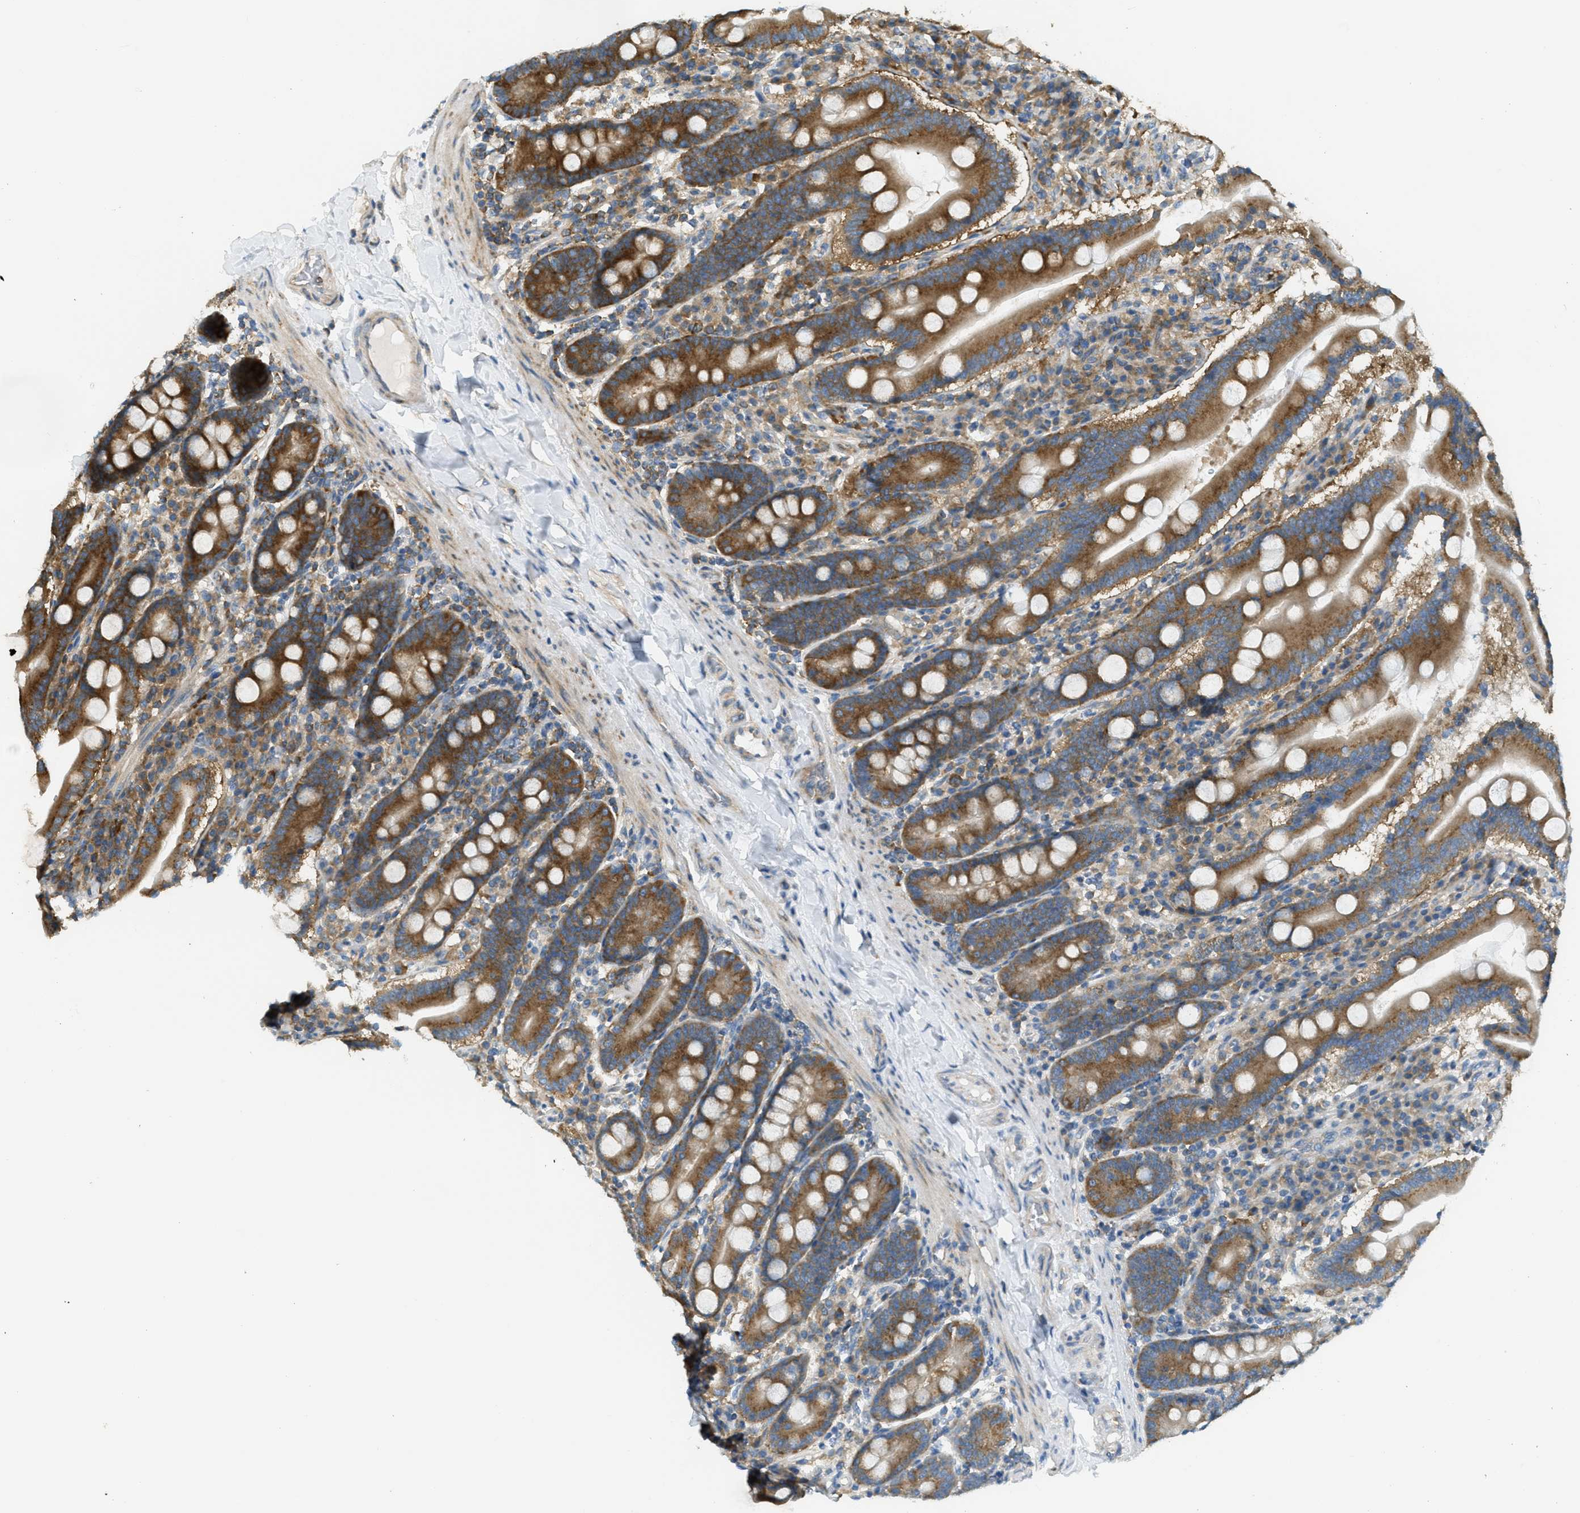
{"staining": {"intensity": "strong", "quantity": ">75%", "location": "cytoplasmic/membranous"}, "tissue": "duodenum", "cell_type": "Glandular cells", "image_type": "normal", "snomed": [{"axis": "morphology", "description": "Normal tissue, NOS"}, {"axis": "topography", "description": "Duodenum"}], "caption": "The immunohistochemical stain labels strong cytoplasmic/membranous expression in glandular cells of benign duodenum. (DAB (3,3'-diaminobenzidine) IHC, brown staining for protein, blue staining for nuclei).", "gene": "ABCF1", "patient": {"sex": "male", "age": 50}}